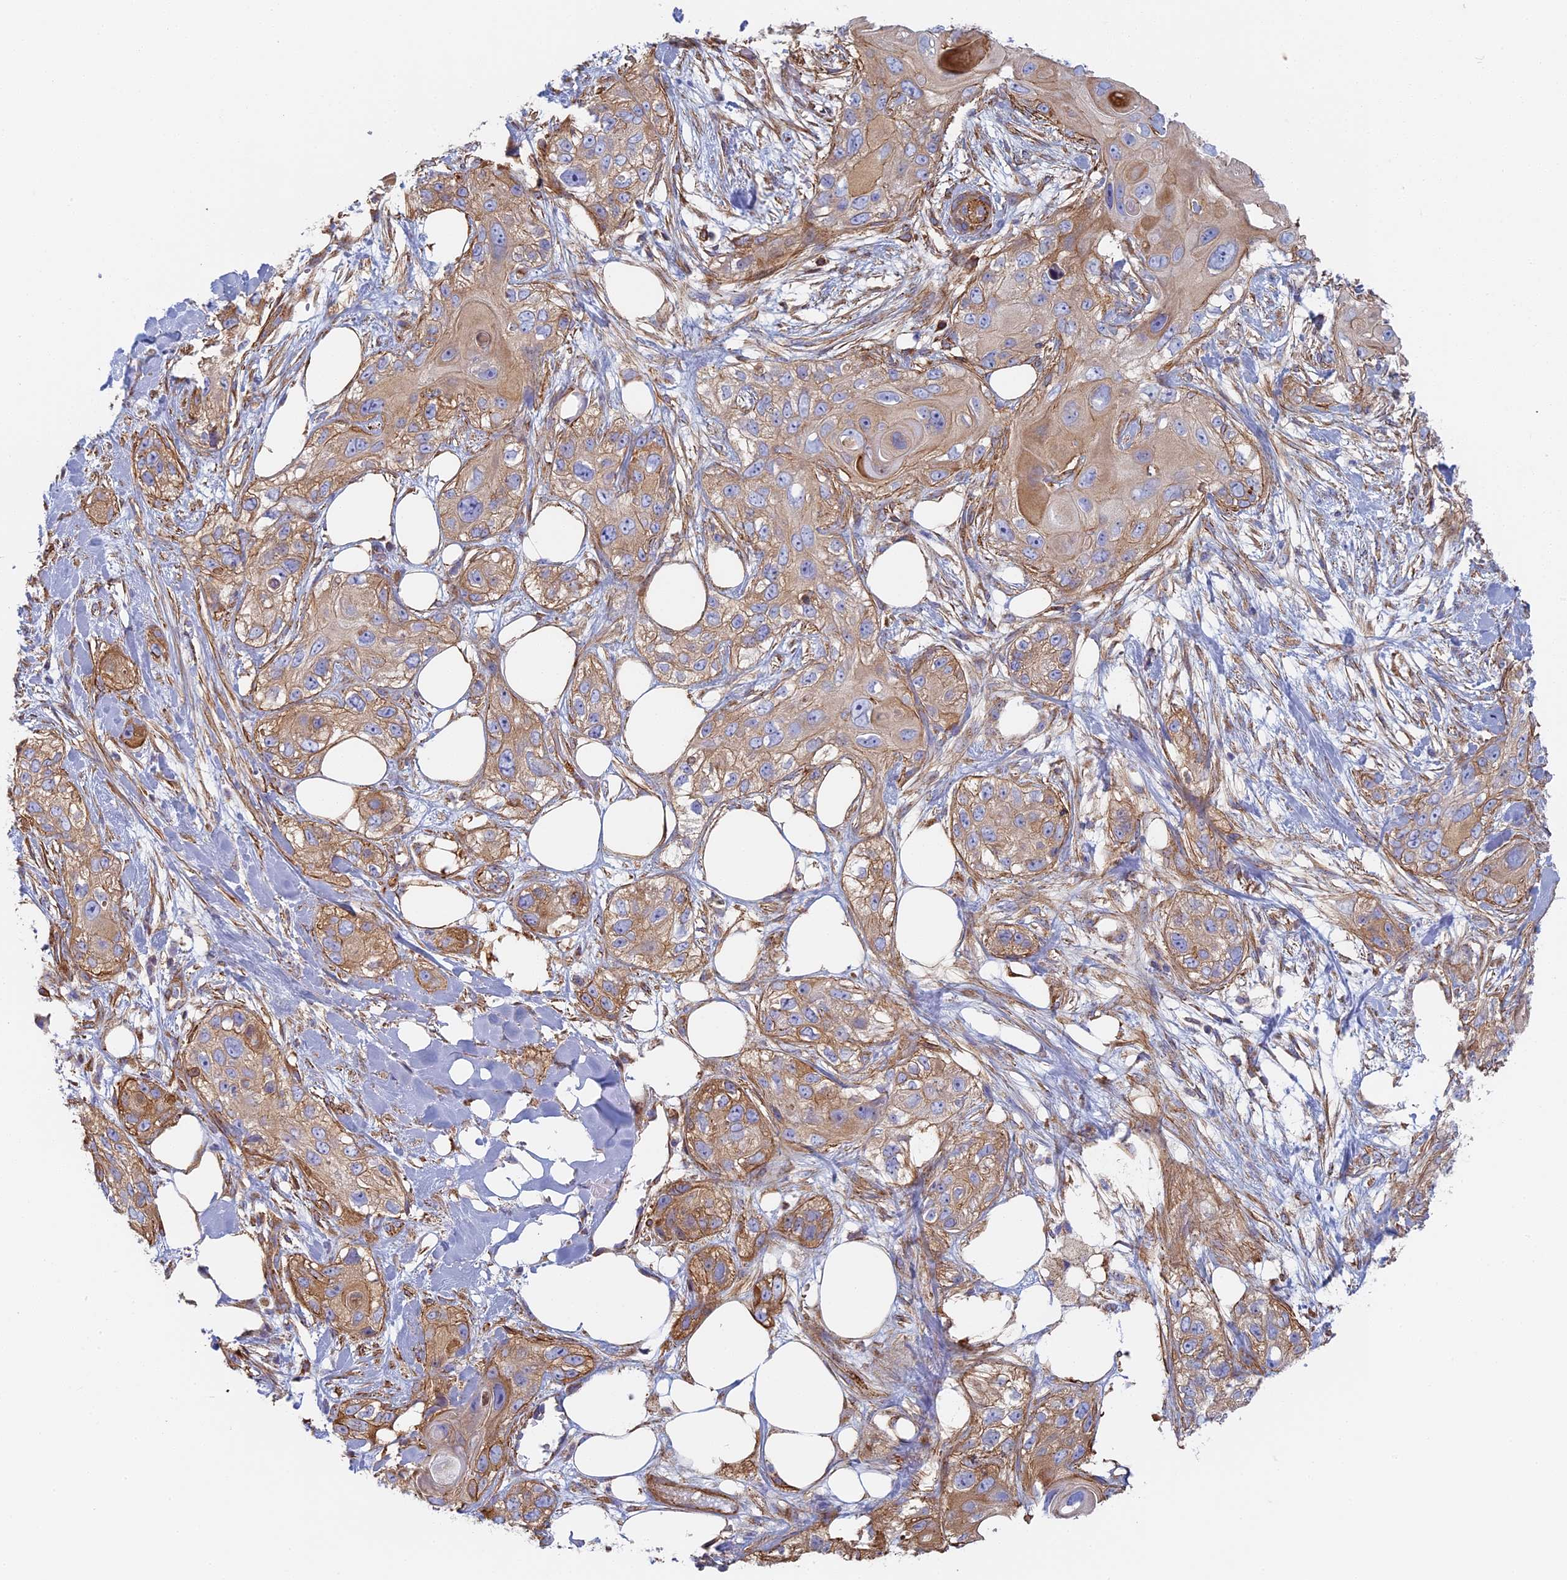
{"staining": {"intensity": "weak", "quantity": "25%-75%", "location": "cytoplasmic/membranous"}, "tissue": "skin cancer", "cell_type": "Tumor cells", "image_type": "cancer", "snomed": [{"axis": "morphology", "description": "Normal tissue, NOS"}, {"axis": "morphology", "description": "Squamous cell carcinoma, NOS"}, {"axis": "topography", "description": "Skin"}], "caption": "Skin cancer (squamous cell carcinoma) stained with a protein marker reveals weak staining in tumor cells.", "gene": "DDA1", "patient": {"sex": "male", "age": 72}}